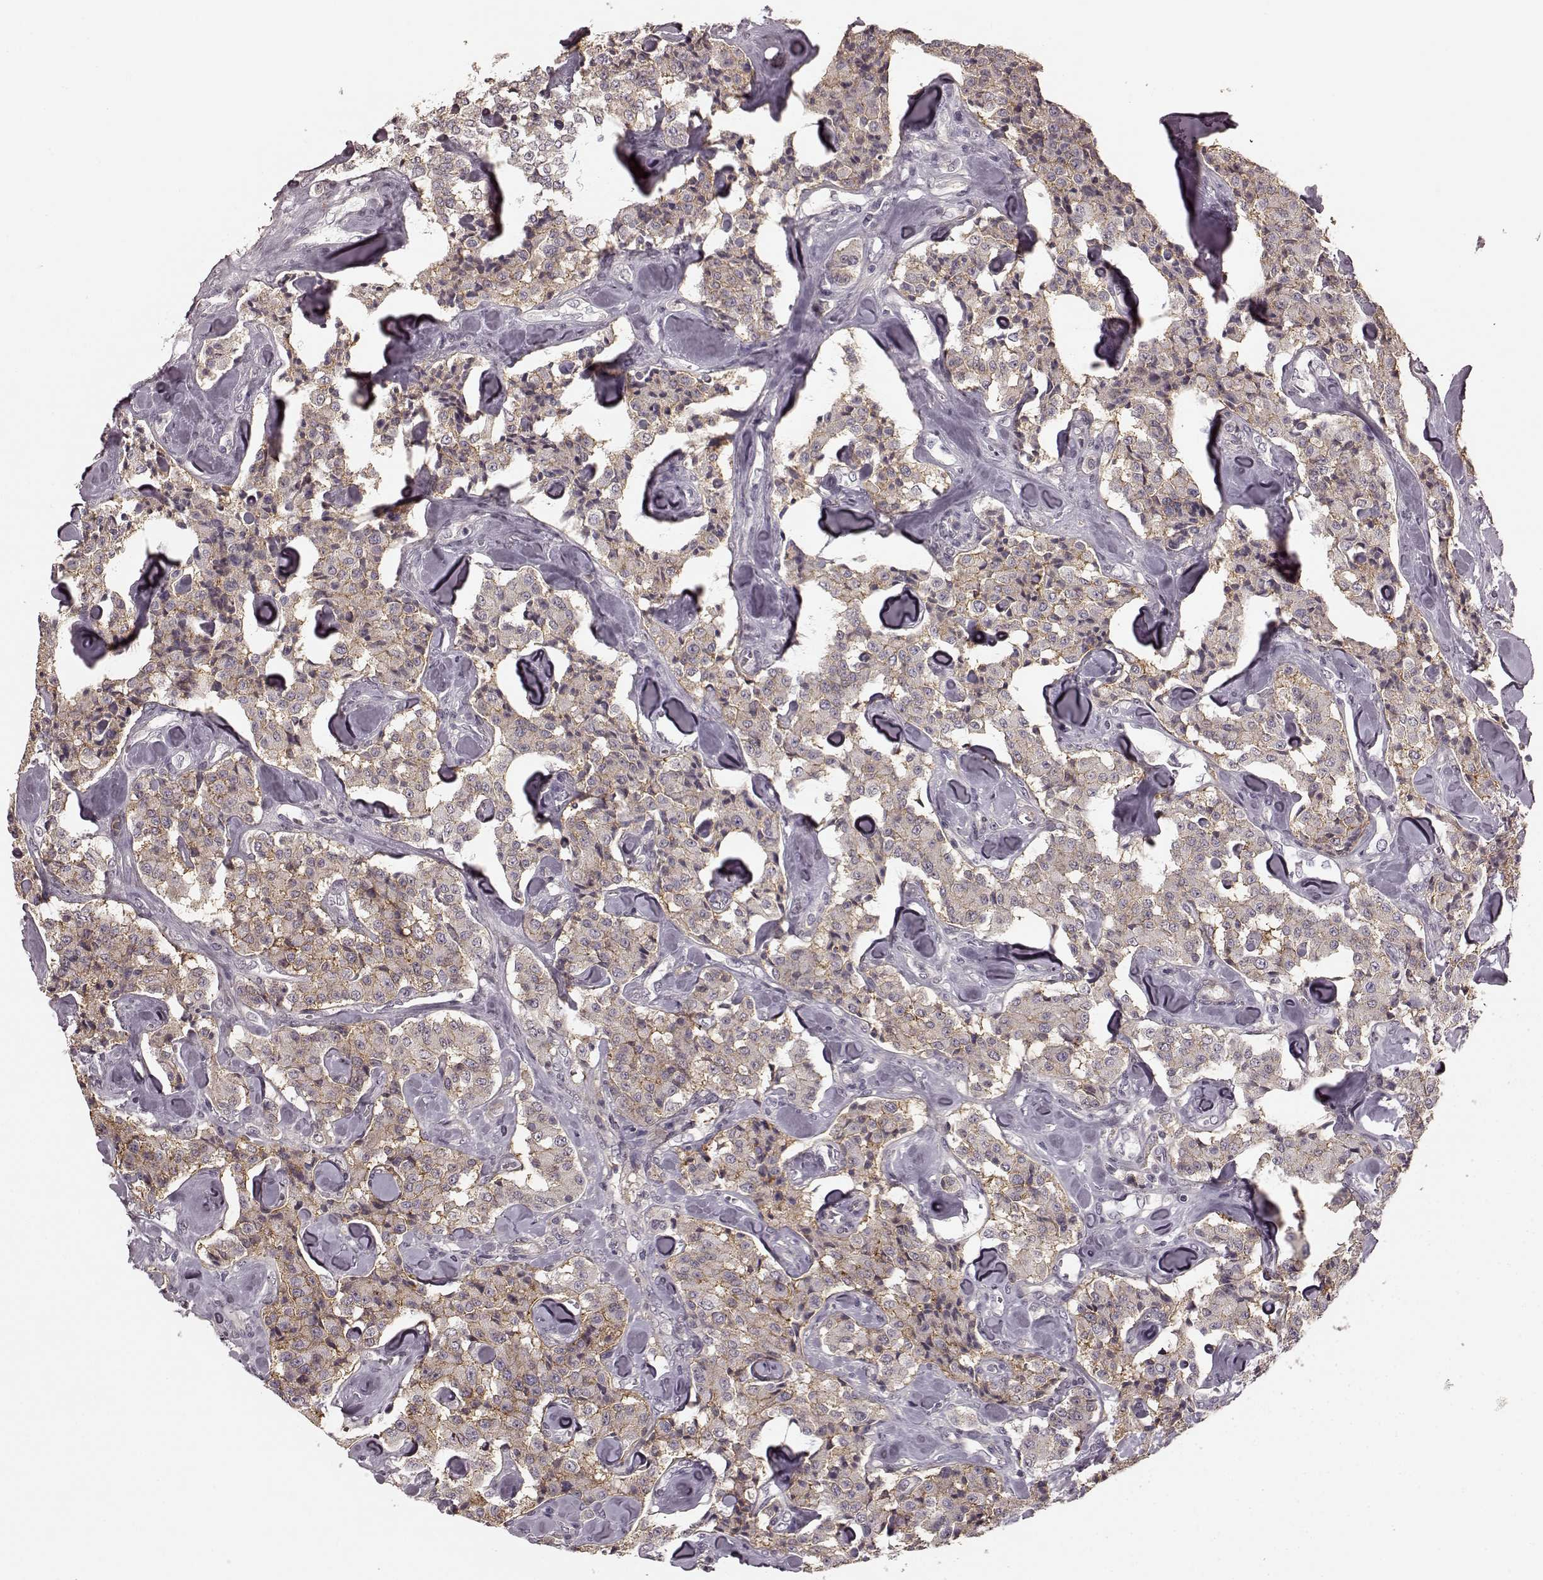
{"staining": {"intensity": "weak", "quantity": ">75%", "location": "cytoplasmic/membranous"}, "tissue": "carcinoid", "cell_type": "Tumor cells", "image_type": "cancer", "snomed": [{"axis": "morphology", "description": "Carcinoid, malignant, NOS"}, {"axis": "topography", "description": "Pancreas"}], "caption": "Weak cytoplasmic/membranous protein expression is identified in approximately >75% of tumor cells in carcinoid.", "gene": "PRKCE", "patient": {"sex": "male", "age": 41}}